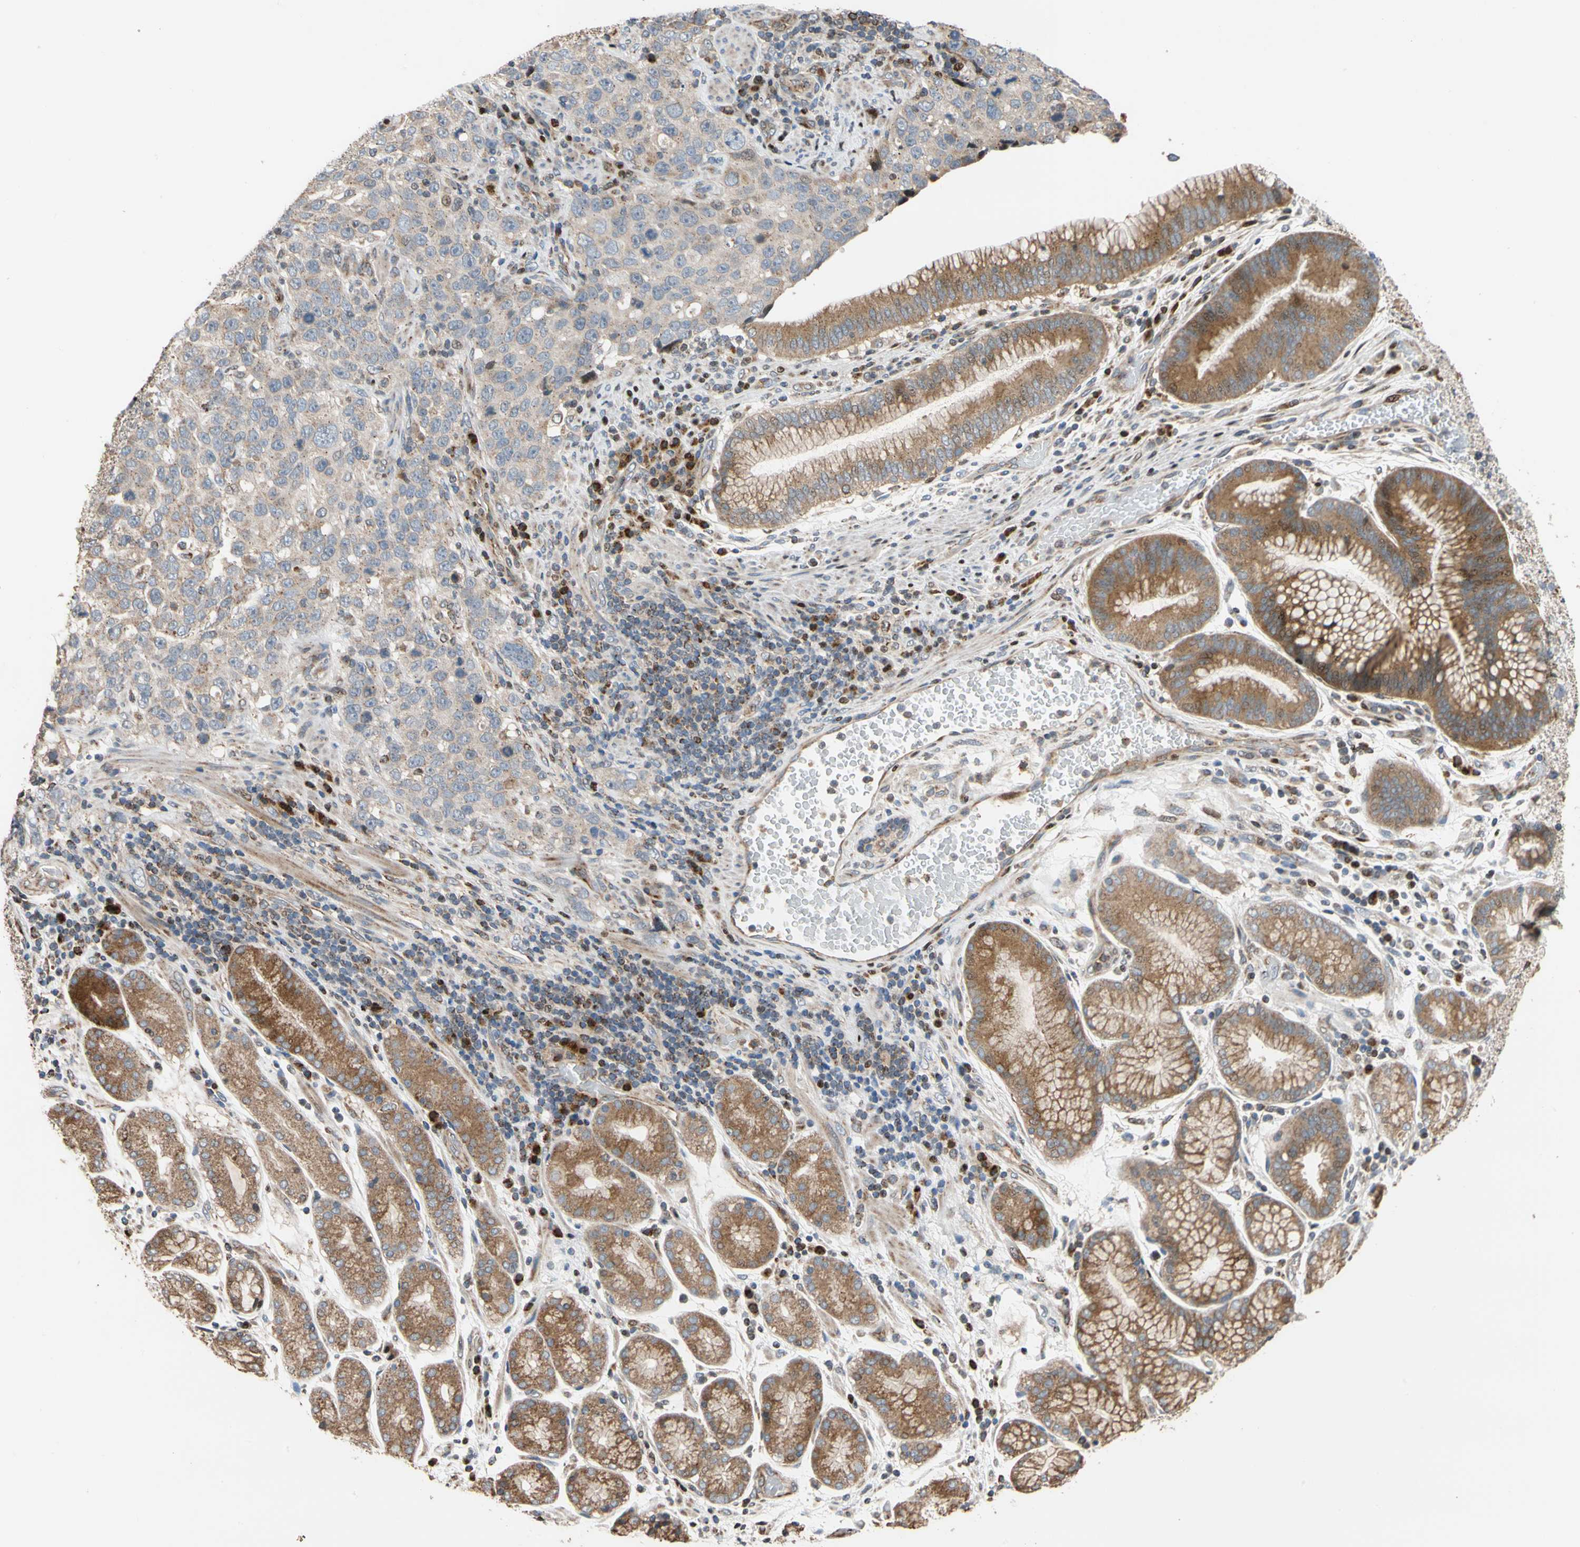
{"staining": {"intensity": "weak", "quantity": "25%-75%", "location": "cytoplasmic/membranous"}, "tissue": "stomach cancer", "cell_type": "Tumor cells", "image_type": "cancer", "snomed": [{"axis": "morphology", "description": "Normal tissue, NOS"}, {"axis": "morphology", "description": "Adenocarcinoma, NOS"}, {"axis": "topography", "description": "Stomach"}], "caption": "A brown stain highlights weak cytoplasmic/membranous staining of a protein in stomach cancer tumor cells. The protein is stained brown, and the nuclei are stained in blue (DAB IHC with brightfield microscopy, high magnification).", "gene": "IP6K2", "patient": {"sex": "male", "age": 48}}